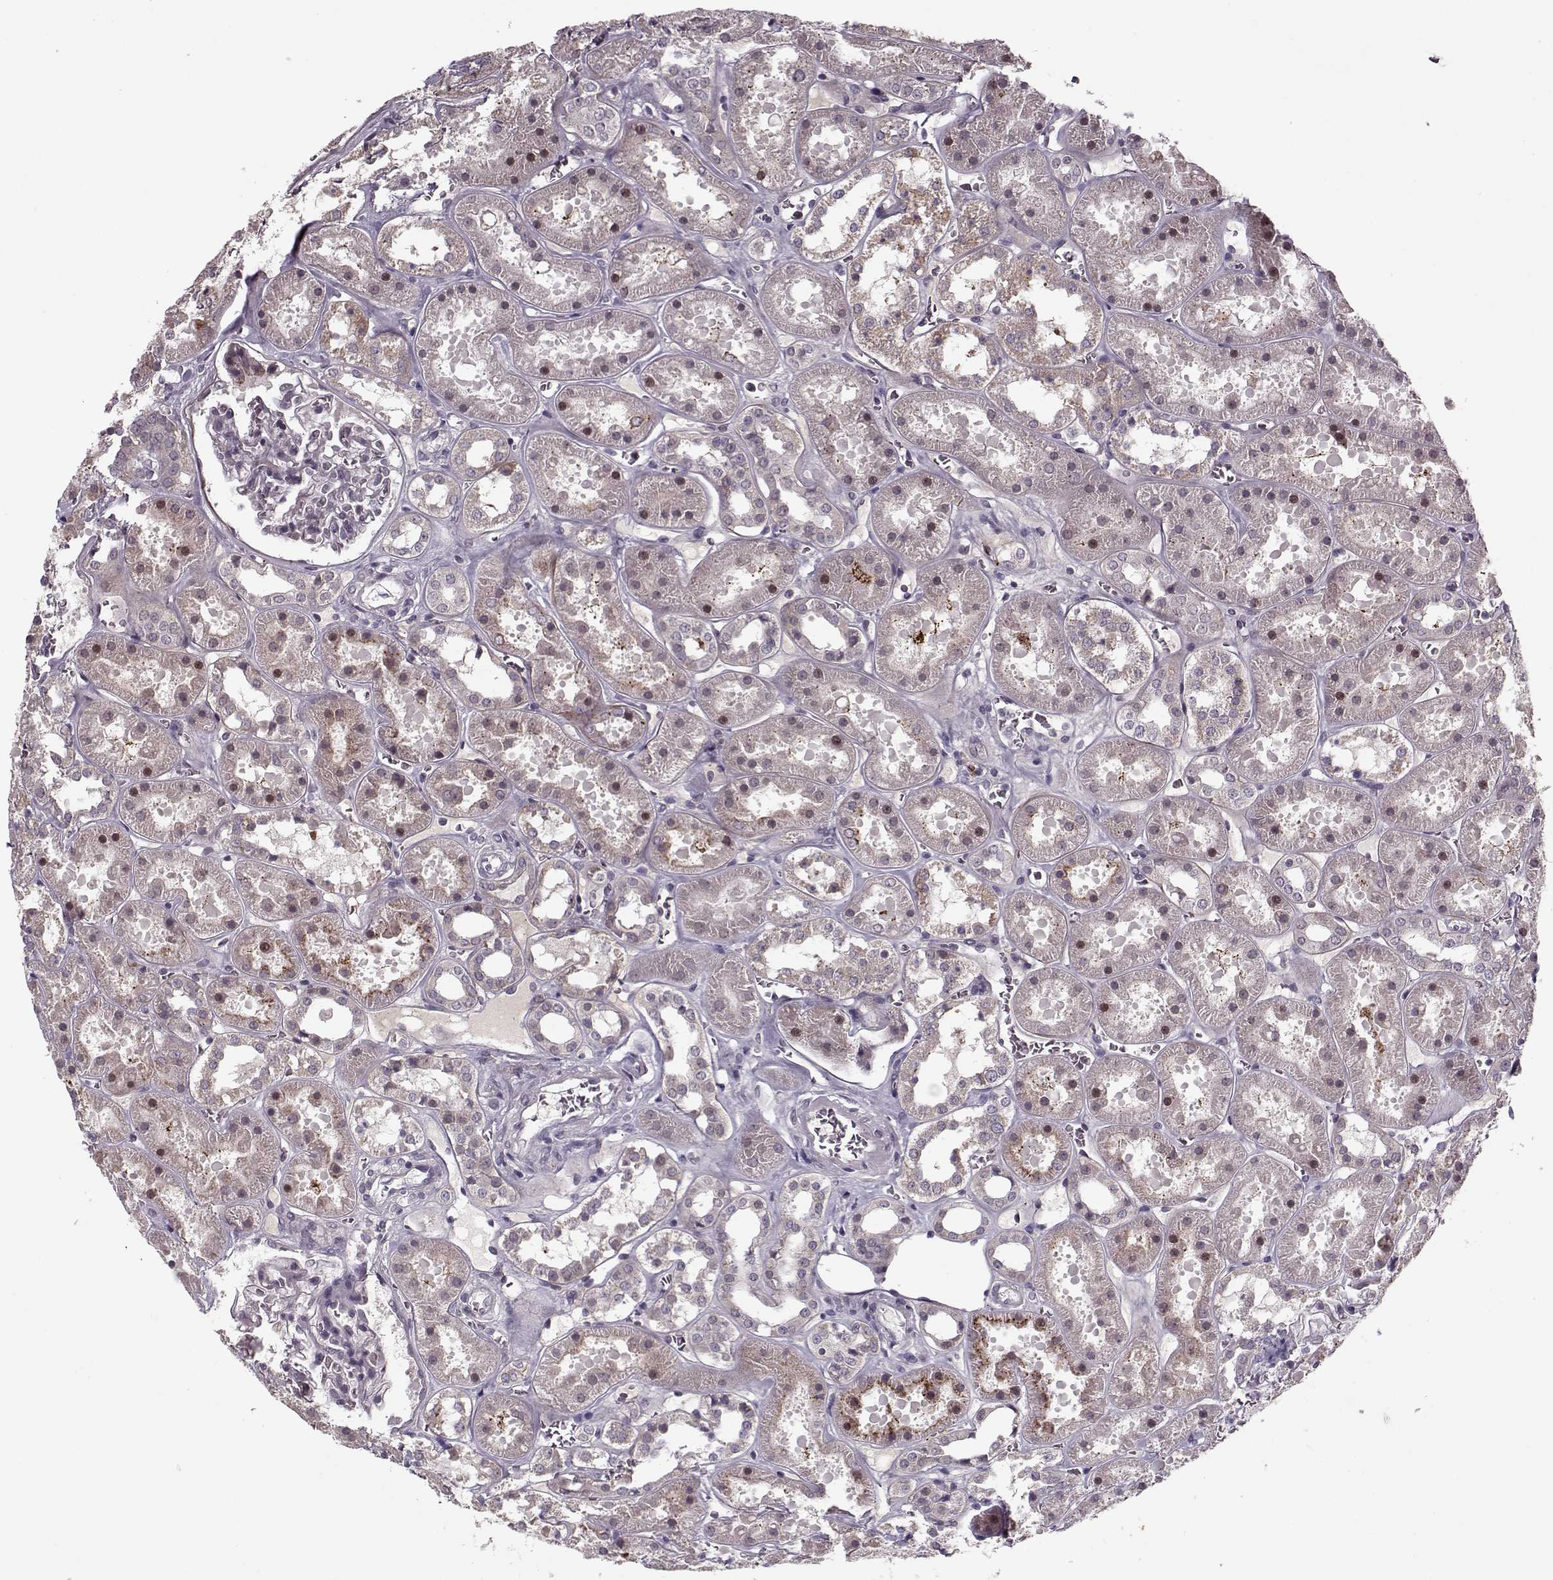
{"staining": {"intensity": "negative", "quantity": "none", "location": "none"}, "tissue": "kidney", "cell_type": "Cells in glomeruli", "image_type": "normal", "snomed": [{"axis": "morphology", "description": "Normal tissue, NOS"}, {"axis": "topography", "description": "Kidney"}], "caption": "Histopathology image shows no significant protein staining in cells in glomeruli of benign kidney. (DAB immunohistochemistry, high magnification).", "gene": "DNAI3", "patient": {"sex": "female", "age": 41}}